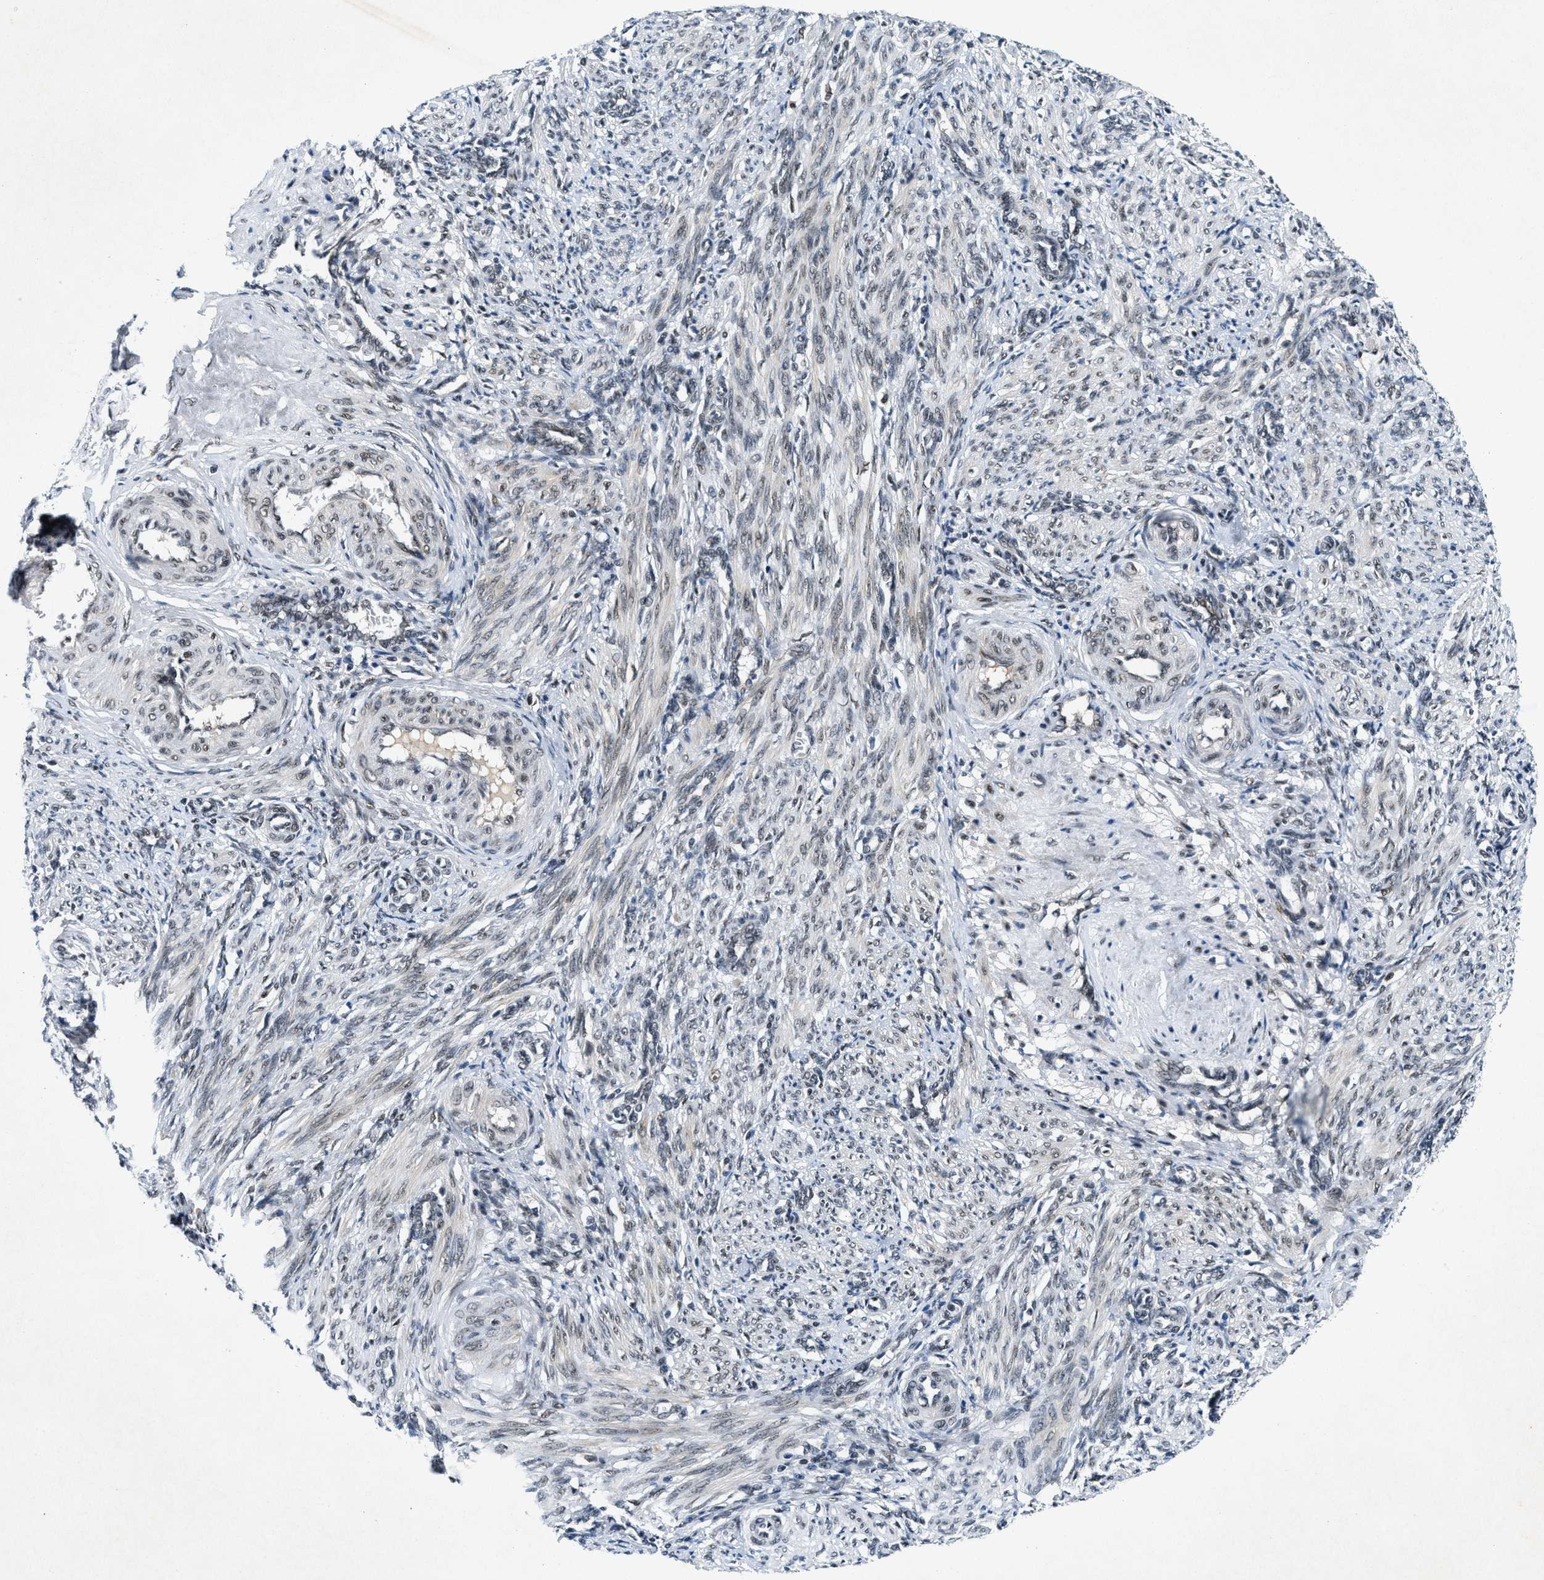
{"staining": {"intensity": "moderate", "quantity": "25%-75%", "location": "nuclear"}, "tissue": "smooth muscle", "cell_type": "Smooth muscle cells", "image_type": "normal", "snomed": [{"axis": "morphology", "description": "Normal tissue, NOS"}, {"axis": "topography", "description": "Endometrium"}], "caption": "About 25%-75% of smooth muscle cells in benign human smooth muscle exhibit moderate nuclear protein expression as visualized by brown immunohistochemical staining.", "gene": "NCOA1", "patient": {"sex": "female", "age": 33}}